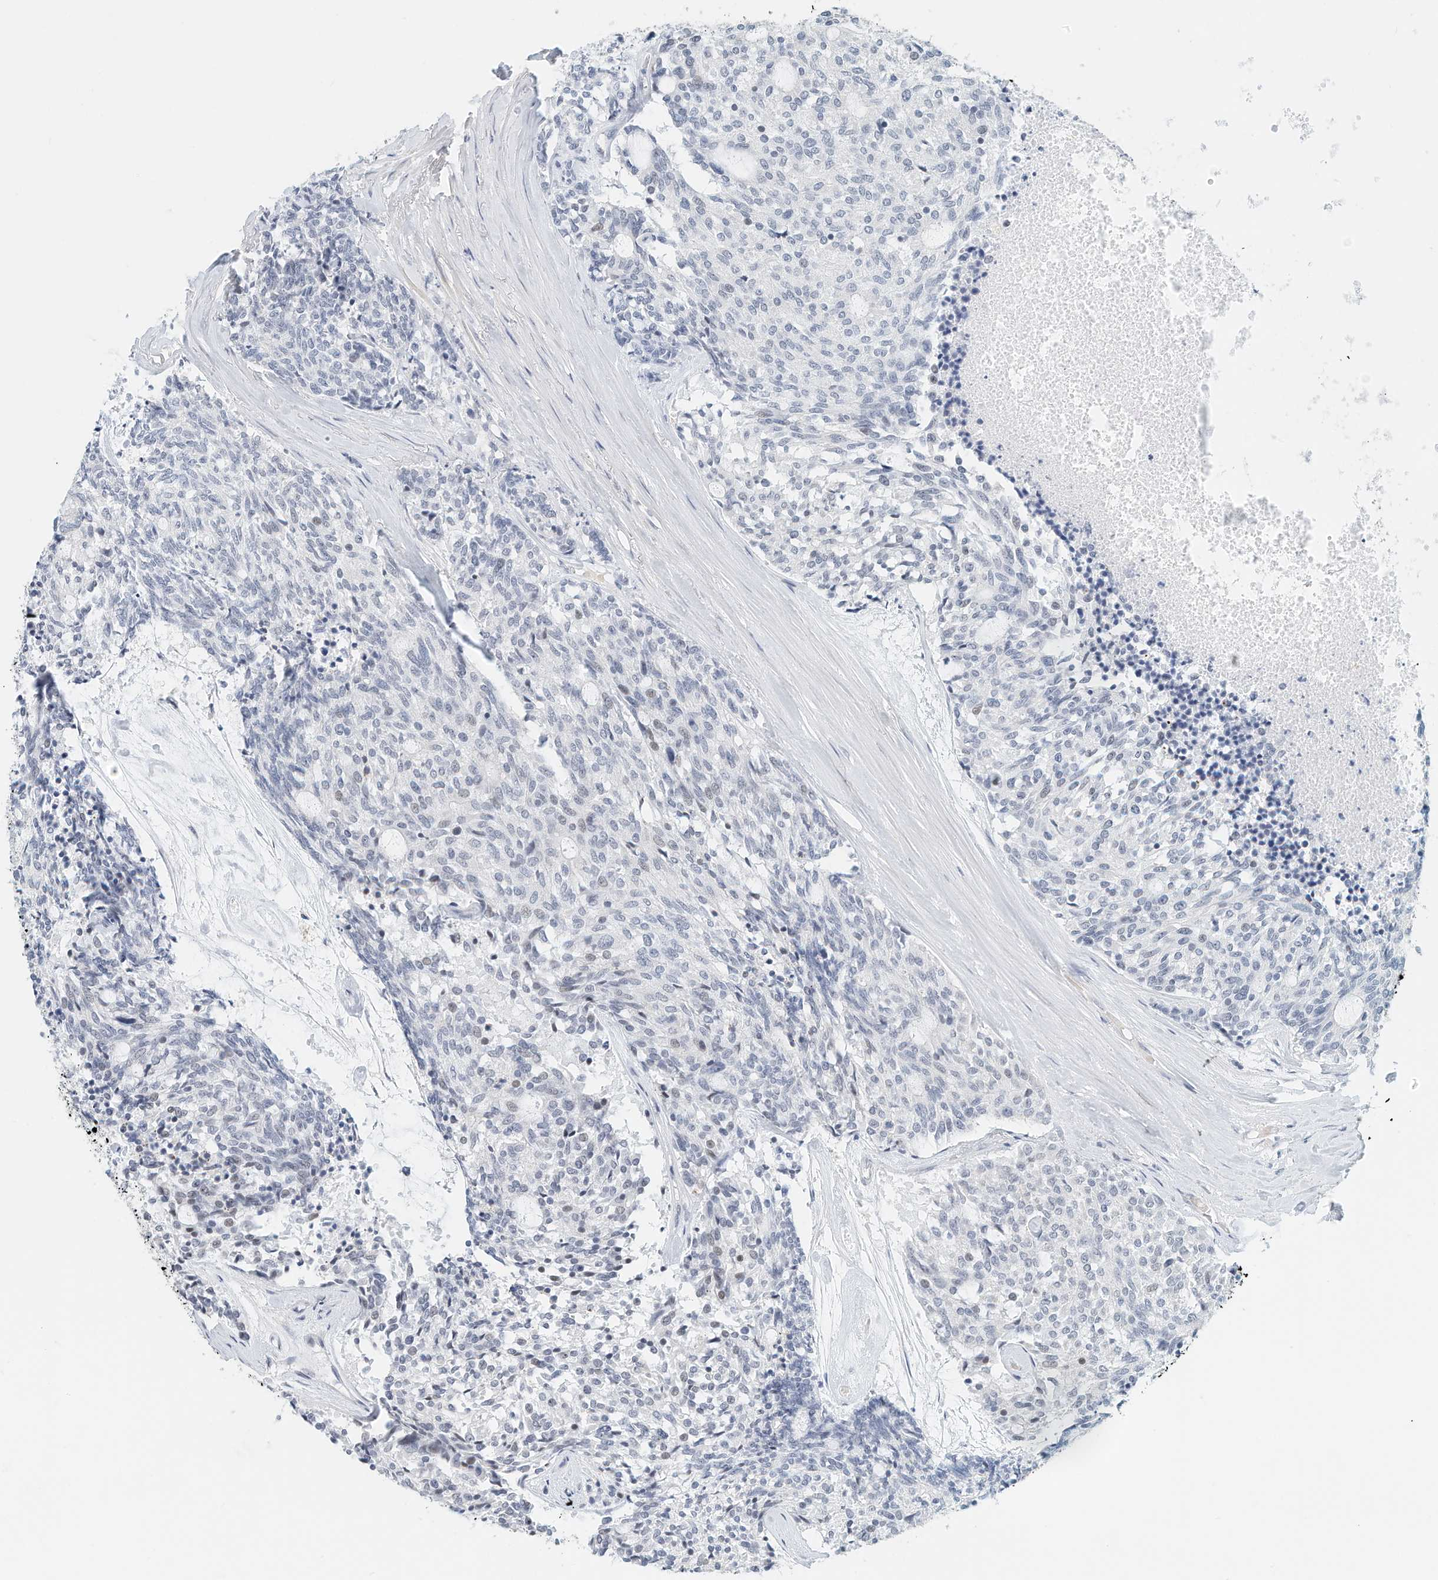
{"staining": {"intensity": "negative", "quantity": "none", "location": "none"}, "tissue": "carcinoid", "cell_type": "Tumor cells", "image_type": "cancer", "snomed": [{"axis": "morphology", "description": "Carcinoid, malignant, NOS"}, {"axis": "topography", "description": "Pancreas"}], "caption": "Tumor cells are negative for brown protein staining in carcinoid. (IHC, brightfield microscopy, high magnification).", "gene": "ARHGAP28", "patient": {"sex": "female", "age": 54}}